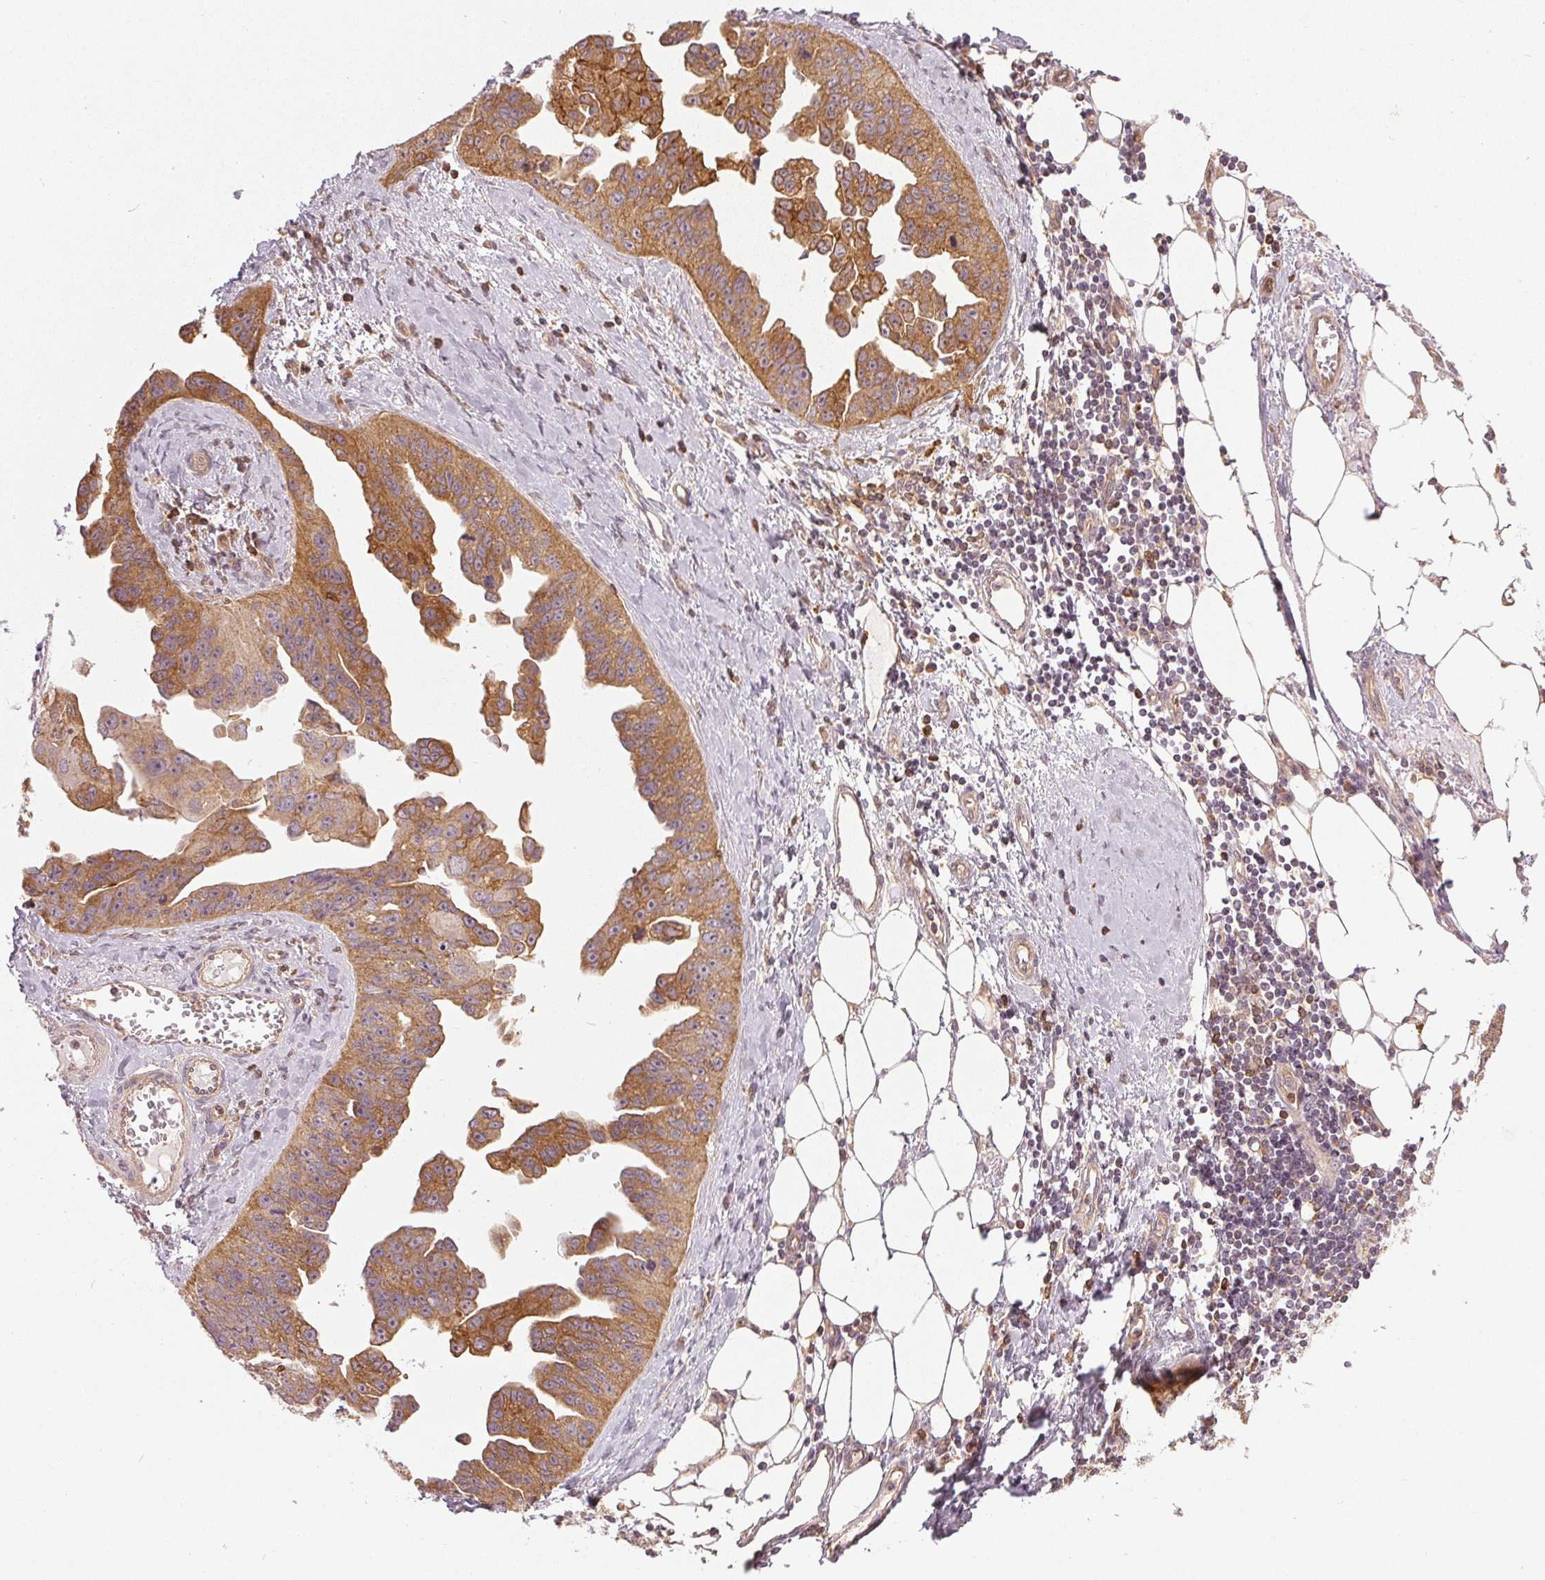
{"staining": {"intensity": "moderate", "quantity": ">75%", "location": "cytoplasmic/membranous"}, "tissue": "ovarian cancer", "cell_type": "Tumor cells", "image_type": "cancer", "snomed": [{"axis": "morphology", "description": "Cystadenocarcinoma, serous, NOS"}, {"axis": "topography", "description": "Ovary"}], "caption": "This is an image of immunohistochemistry staining of serous cystadenocarcinoma (ovarian), which shows moderate expression in the cytoplasmic/membranous of tumor cells.", "gene": "NADK2", "patient": {"sex": "female", "age": 75}}